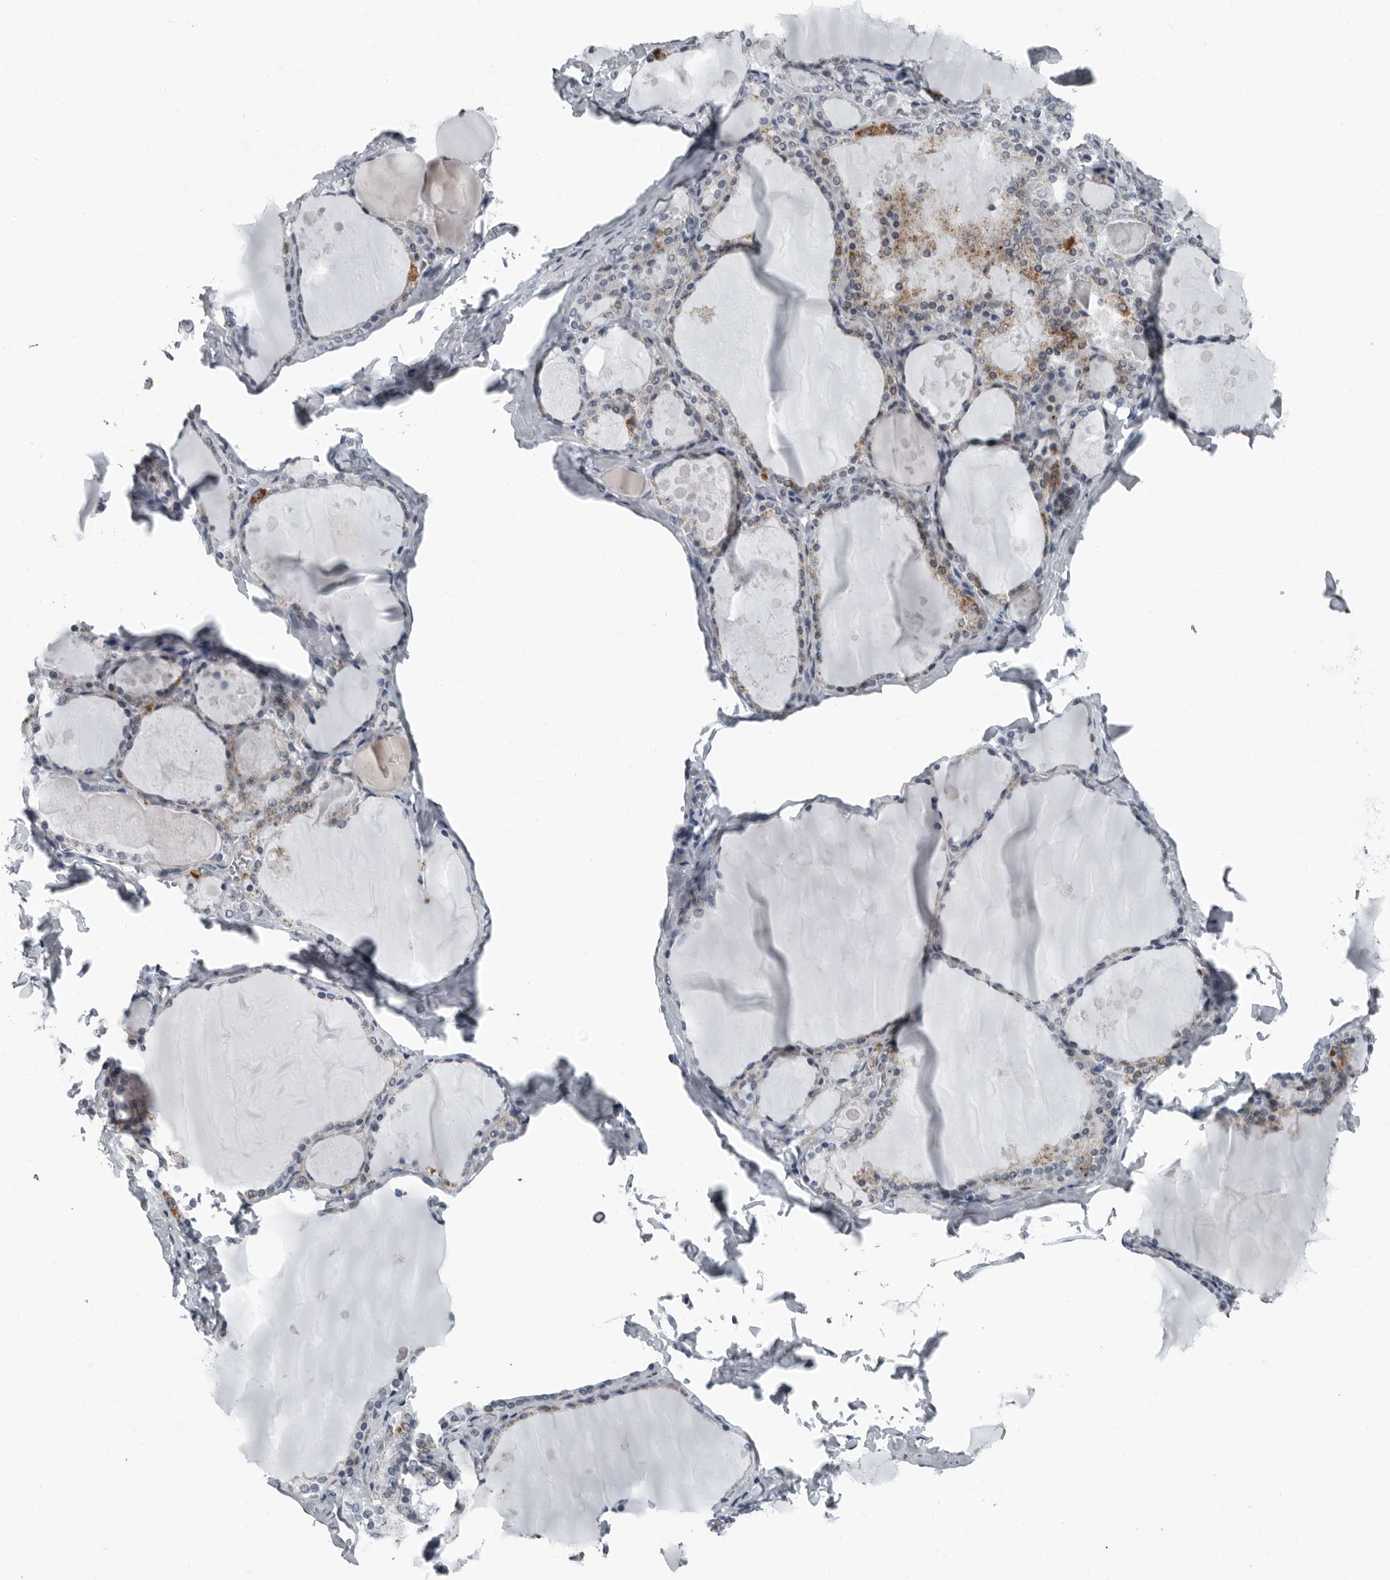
{"staining": {"intensity": "moderate", "quantity": "<25%", "location": "cytoplasmic/membranous"}, "tissue": "thyroid gland", "cell_type": "Glandular cells", "image_type": "normal", "snomed": [{"axis": "morphology", "description": "Normal tissue, NOS"}, {"axis": "topography", "description": "Thyroid gland"}], "caption": "A histopathology image of thyroid gland stained for a protein demonstrates moderate cytoplasmic/membranous brown staining in glandular cells. Using DAB (3,3'-diaminobenzidine) (brown) and hematoxylin (blue) stains, captured at high magnification using brightfield microscopy.", "gene": "PDCD11", "patient": {"sex": "male", "age": 56}}